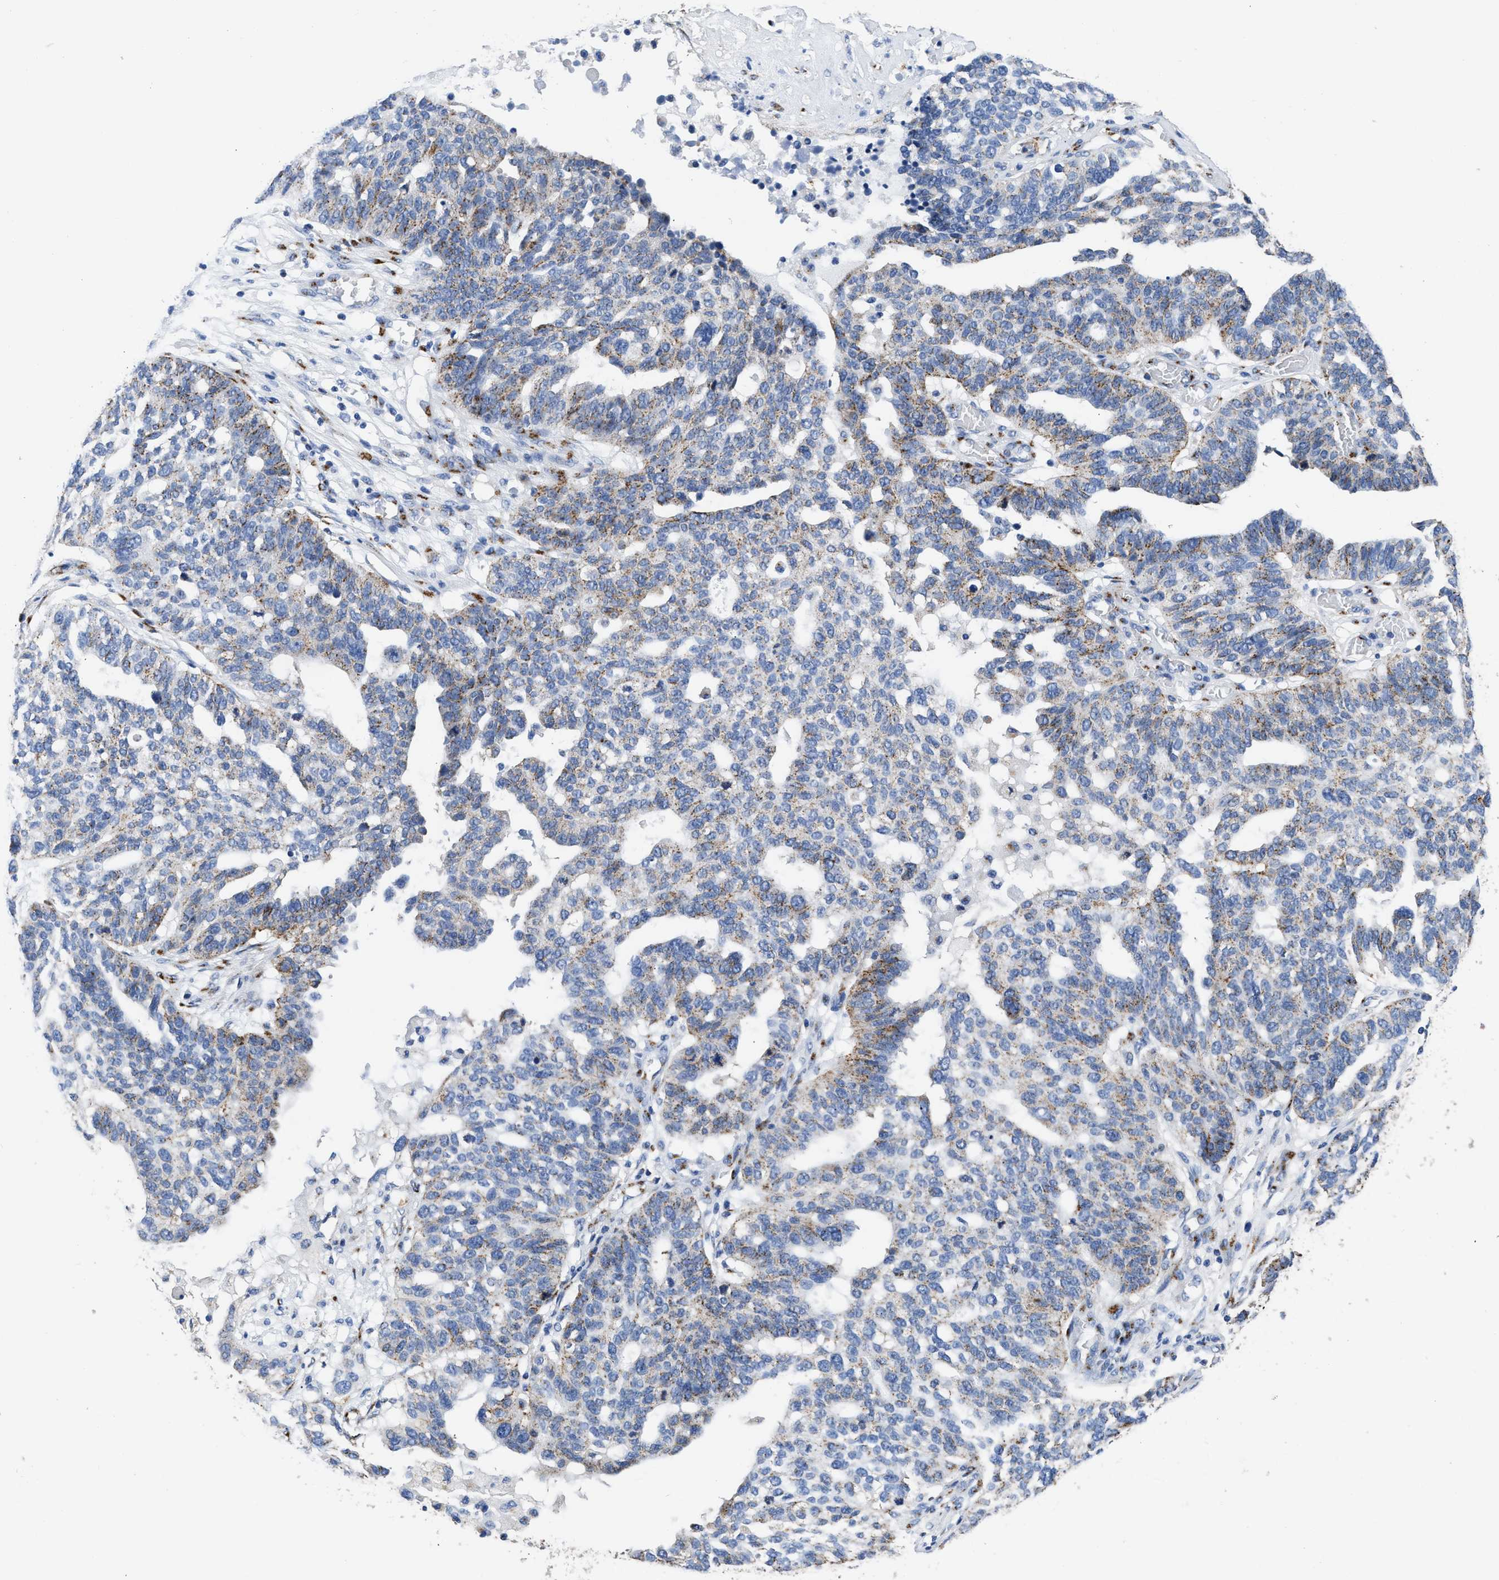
{"staining": {"intensity": "weak", "quantity": "25%-75%", "location": "cytoplasmic/membranous"}, "tissue": "ovarian cancer", "cell_type": "Tumor cells", "image_type": "cancer", "snomed": [{"axis": "morphology", "description": "Cystadenocarcinoma, serous, NOS"}, {"axis": "topography", "description": "Ovary"}], "caption": "Protein expression analysis of ovarian serous cystadenocarcinoma demonstrates weak cytoplasmic/membranous staining in about 25%-75% of tumor cells.", "gene": "TMEM87A", "patient": {"sex": "female", "age": 59}}